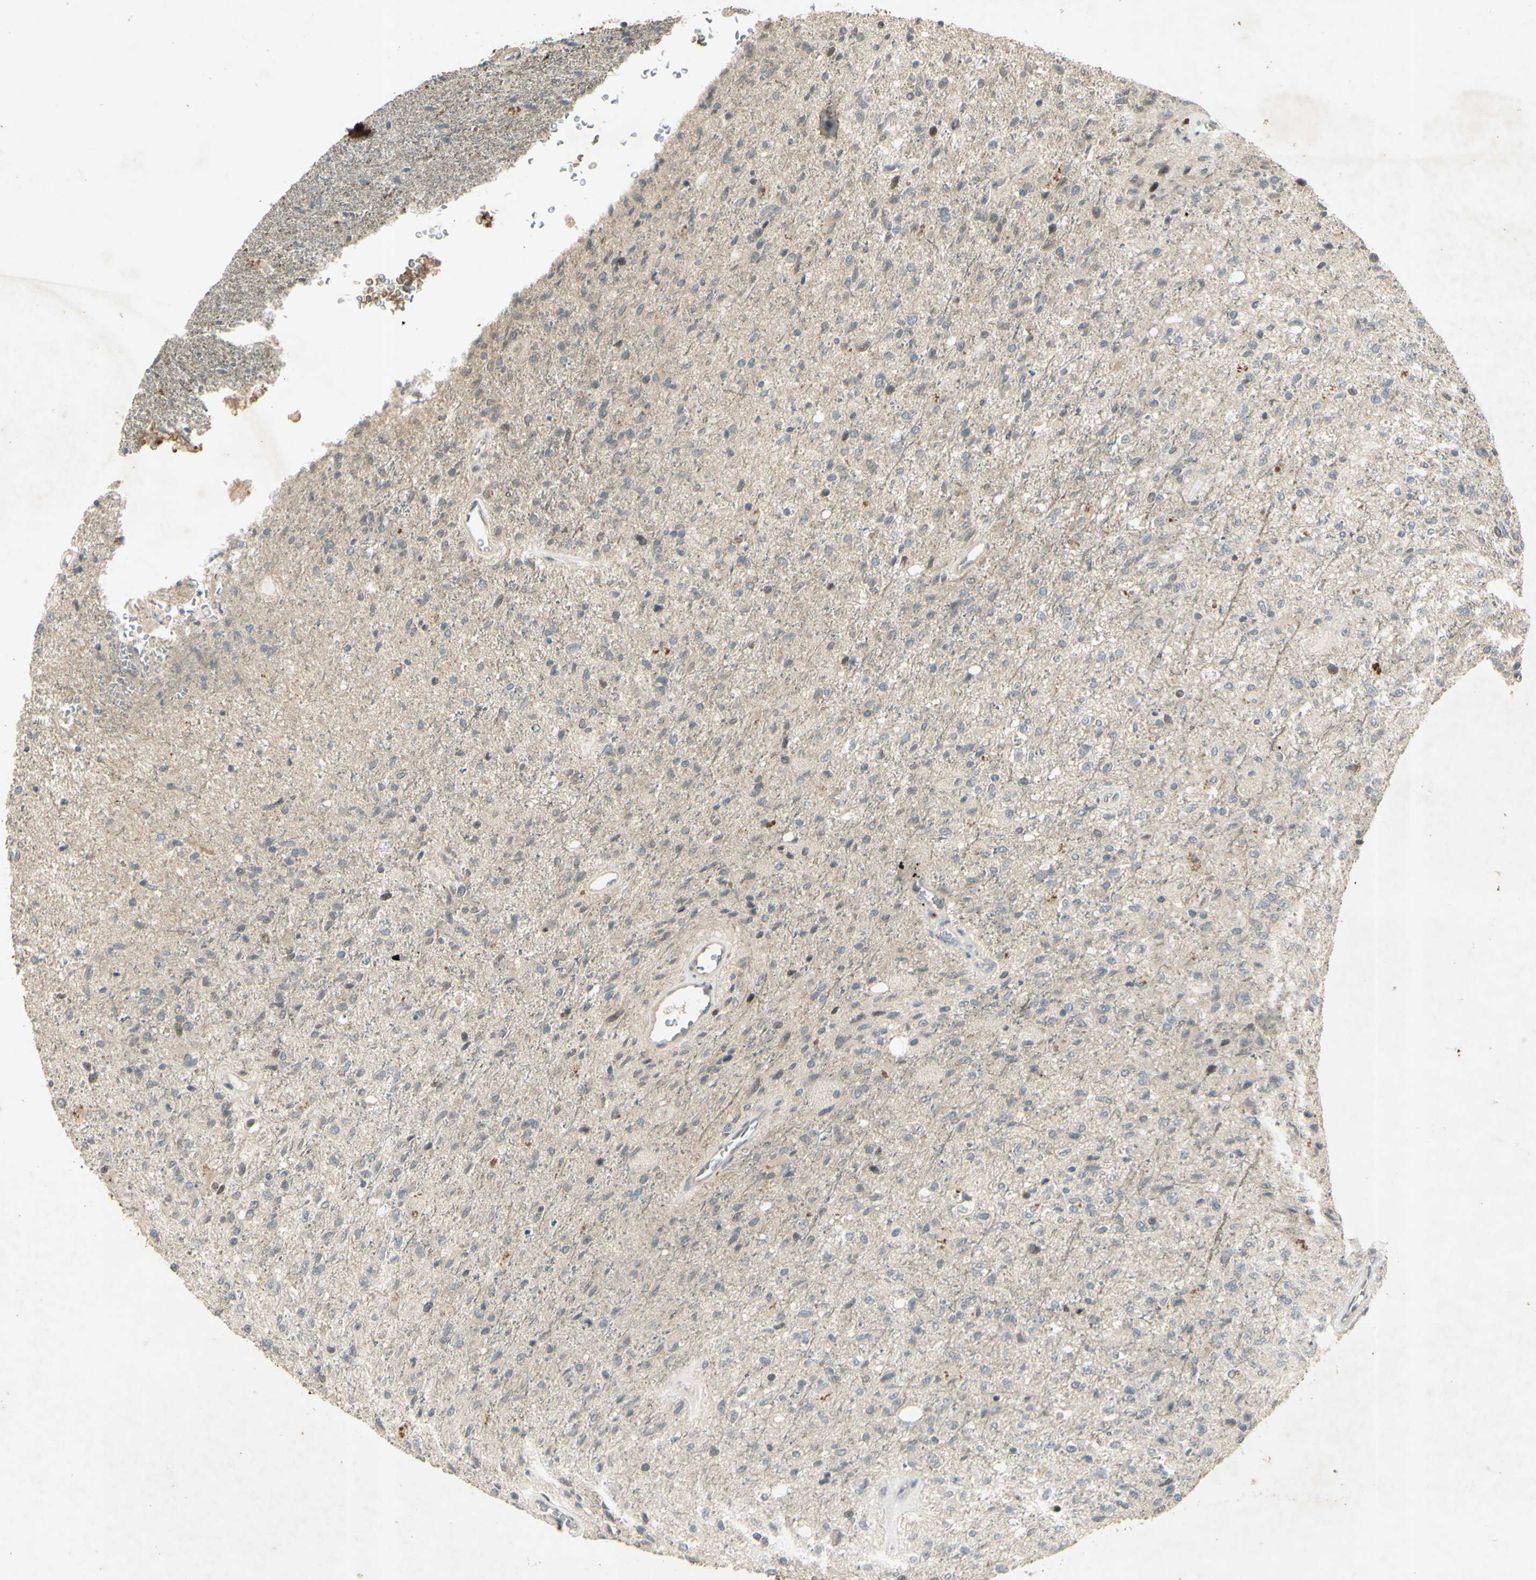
{"staining": {"intensity": "negative", "quantity": "none", "location": "none"}, "tissue": "glioma", "cell_type": "Tumor cells", "image_type": "cancer", "snomed": [{"axis": "morphology", "description": "Normal tissue, NOS"}, {"axis": "morphology", "description": "Glioma, malignant, High grade"}, {"axis": "topography", "description": "Cerebral cortex"}], "caption": "This is an IHC photomicrograph of glioma. There is no expression in tumor cells.", "gene": "RAD18", "patient": {"sex": "male", "age": 77}}